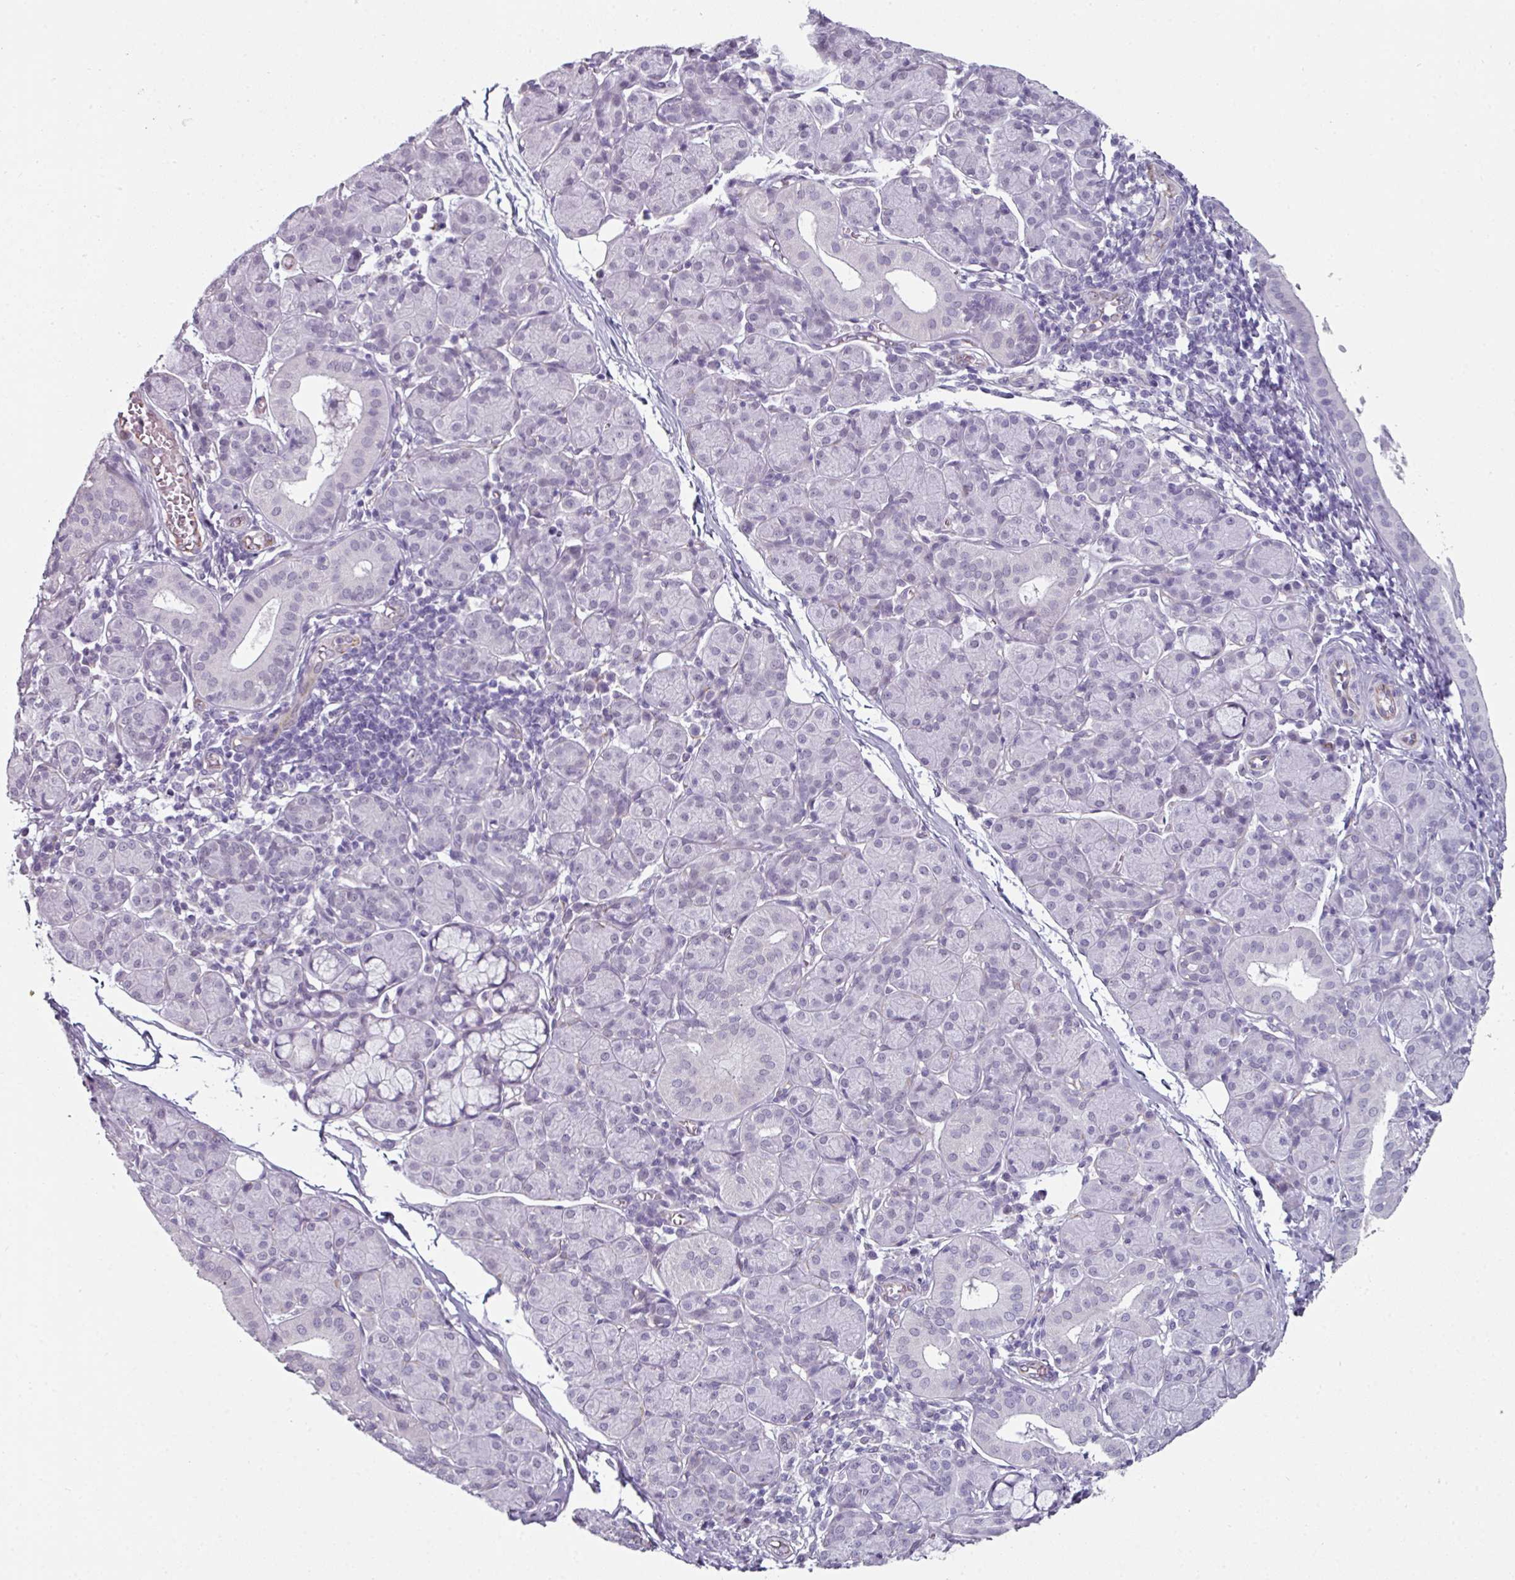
{"staining": {"intensity": "negative", "quantity": "none", "location": "none"}, "tissue": "salivary gland", "cell_type": "Glandular cells", "image_type": "normal", "snomed": [{"axis": "morphology", "description": "Normal tissue, NOS"}, {"axis": "morphology", "description": "Inflammation, NOS"}, {"axis": "topography", "description": "Lymph node"}, {"axis": "topography", "description": "Salivary gland"}], "caption": "Immunohistochemical staining of benign salivary gland displays no significant staining in glandular cells. (Stains: DAB (3,3'-diaminobenzidine) immunohistochemistry with hematoxylin counter stain, Microscopy: brightfield microscopy at high magnification).", "gene": "EYA3", "patient": {"sex": "male", "age": 3}}